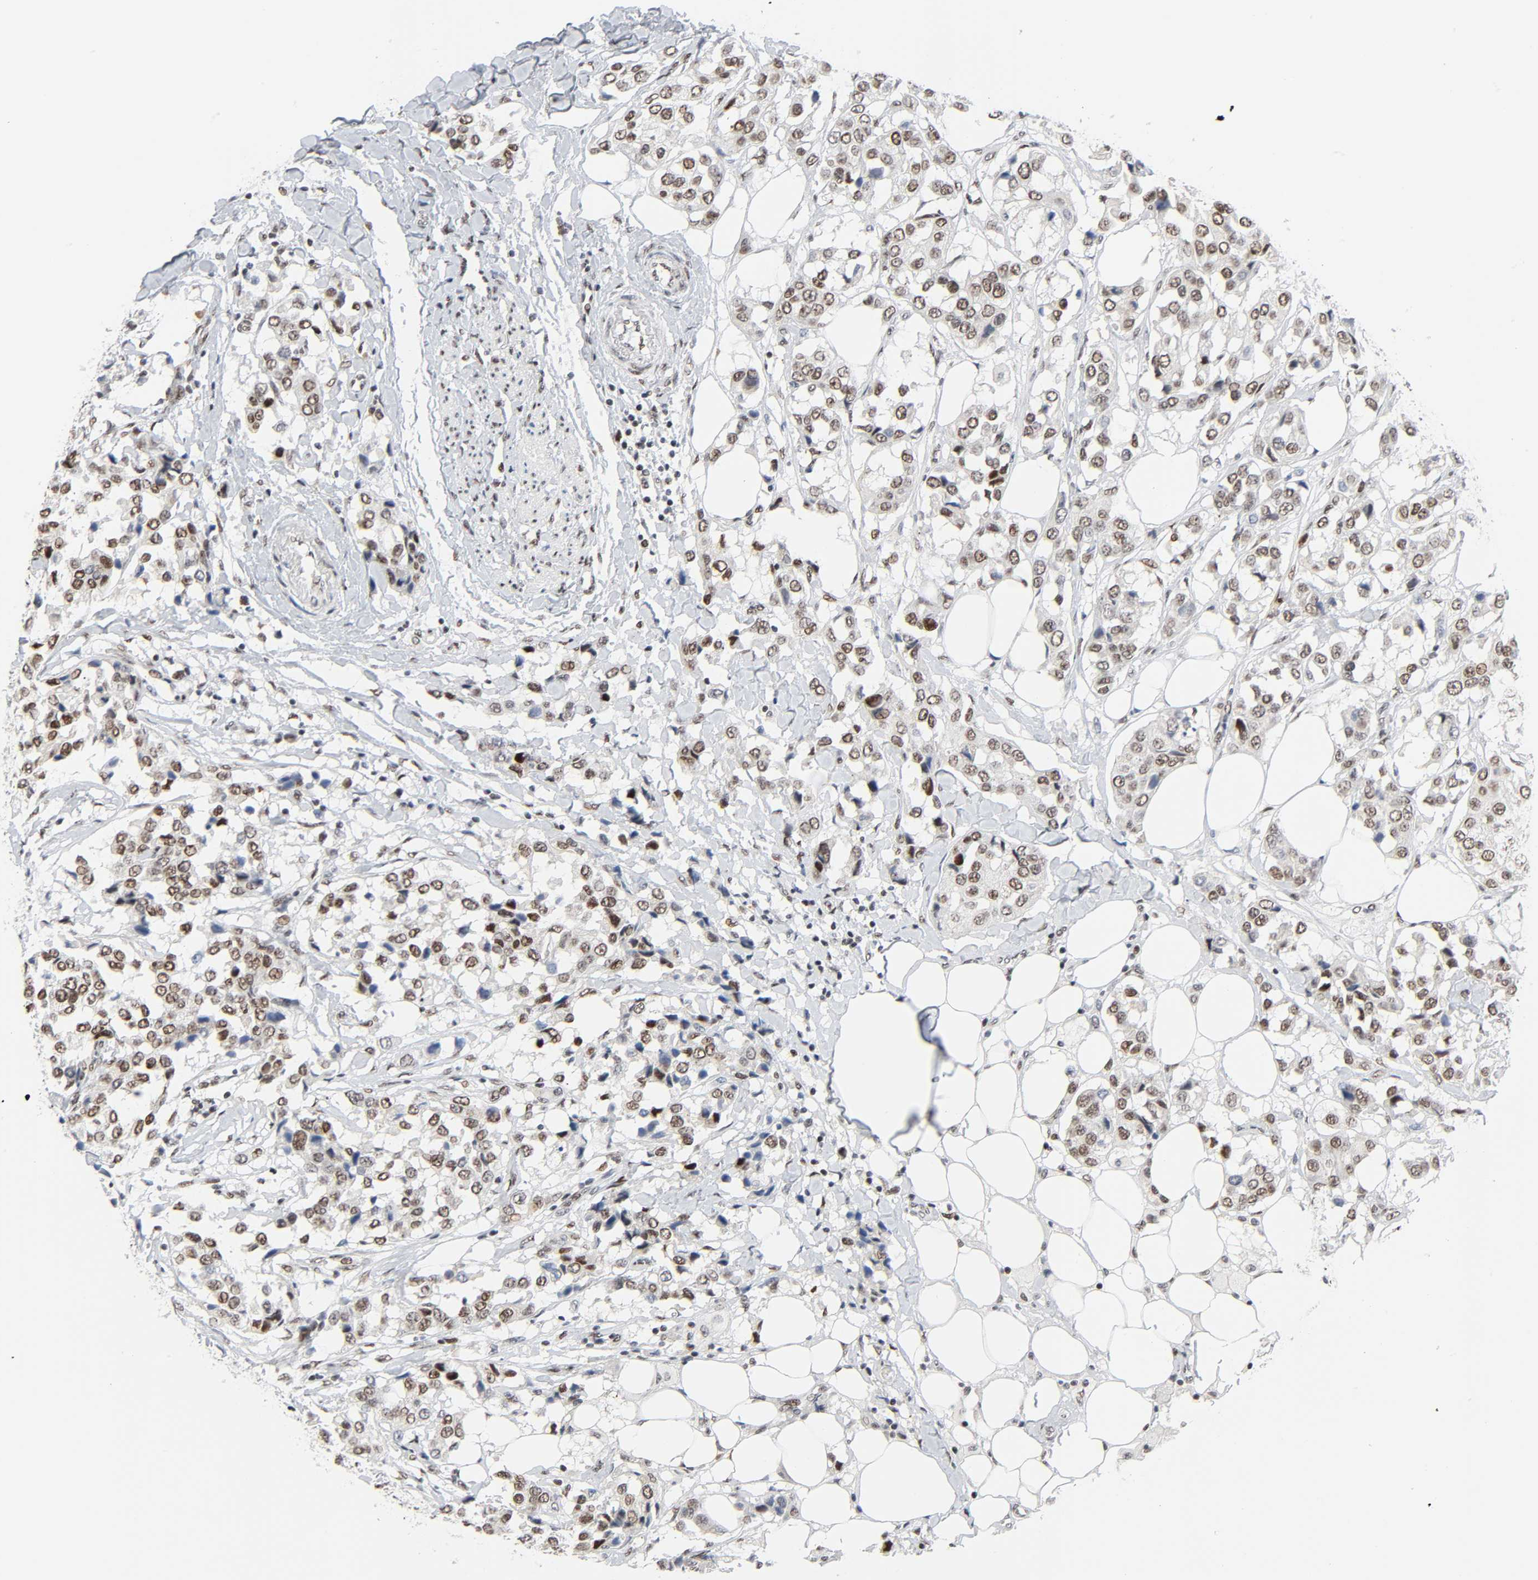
{"staining": {"intensity": "moderate", "quantity": ">75%", "location": "nuclear"}, "tissue": "breast cancer", "cell_type": "Tumor cells", "image_type": "cancer", "snomed": [{"axis": "morphology", "description": "Duct carcinoma"}, {"axis": "topography", "description": "Breast"}], "caption": "Breast cancer (invasive ductal carcinoma) stained with a protein marker demonstrates moderate staining in tumor cells.", "gene": "CREBBP", "patient": {"sex": "female", "age": 93}}